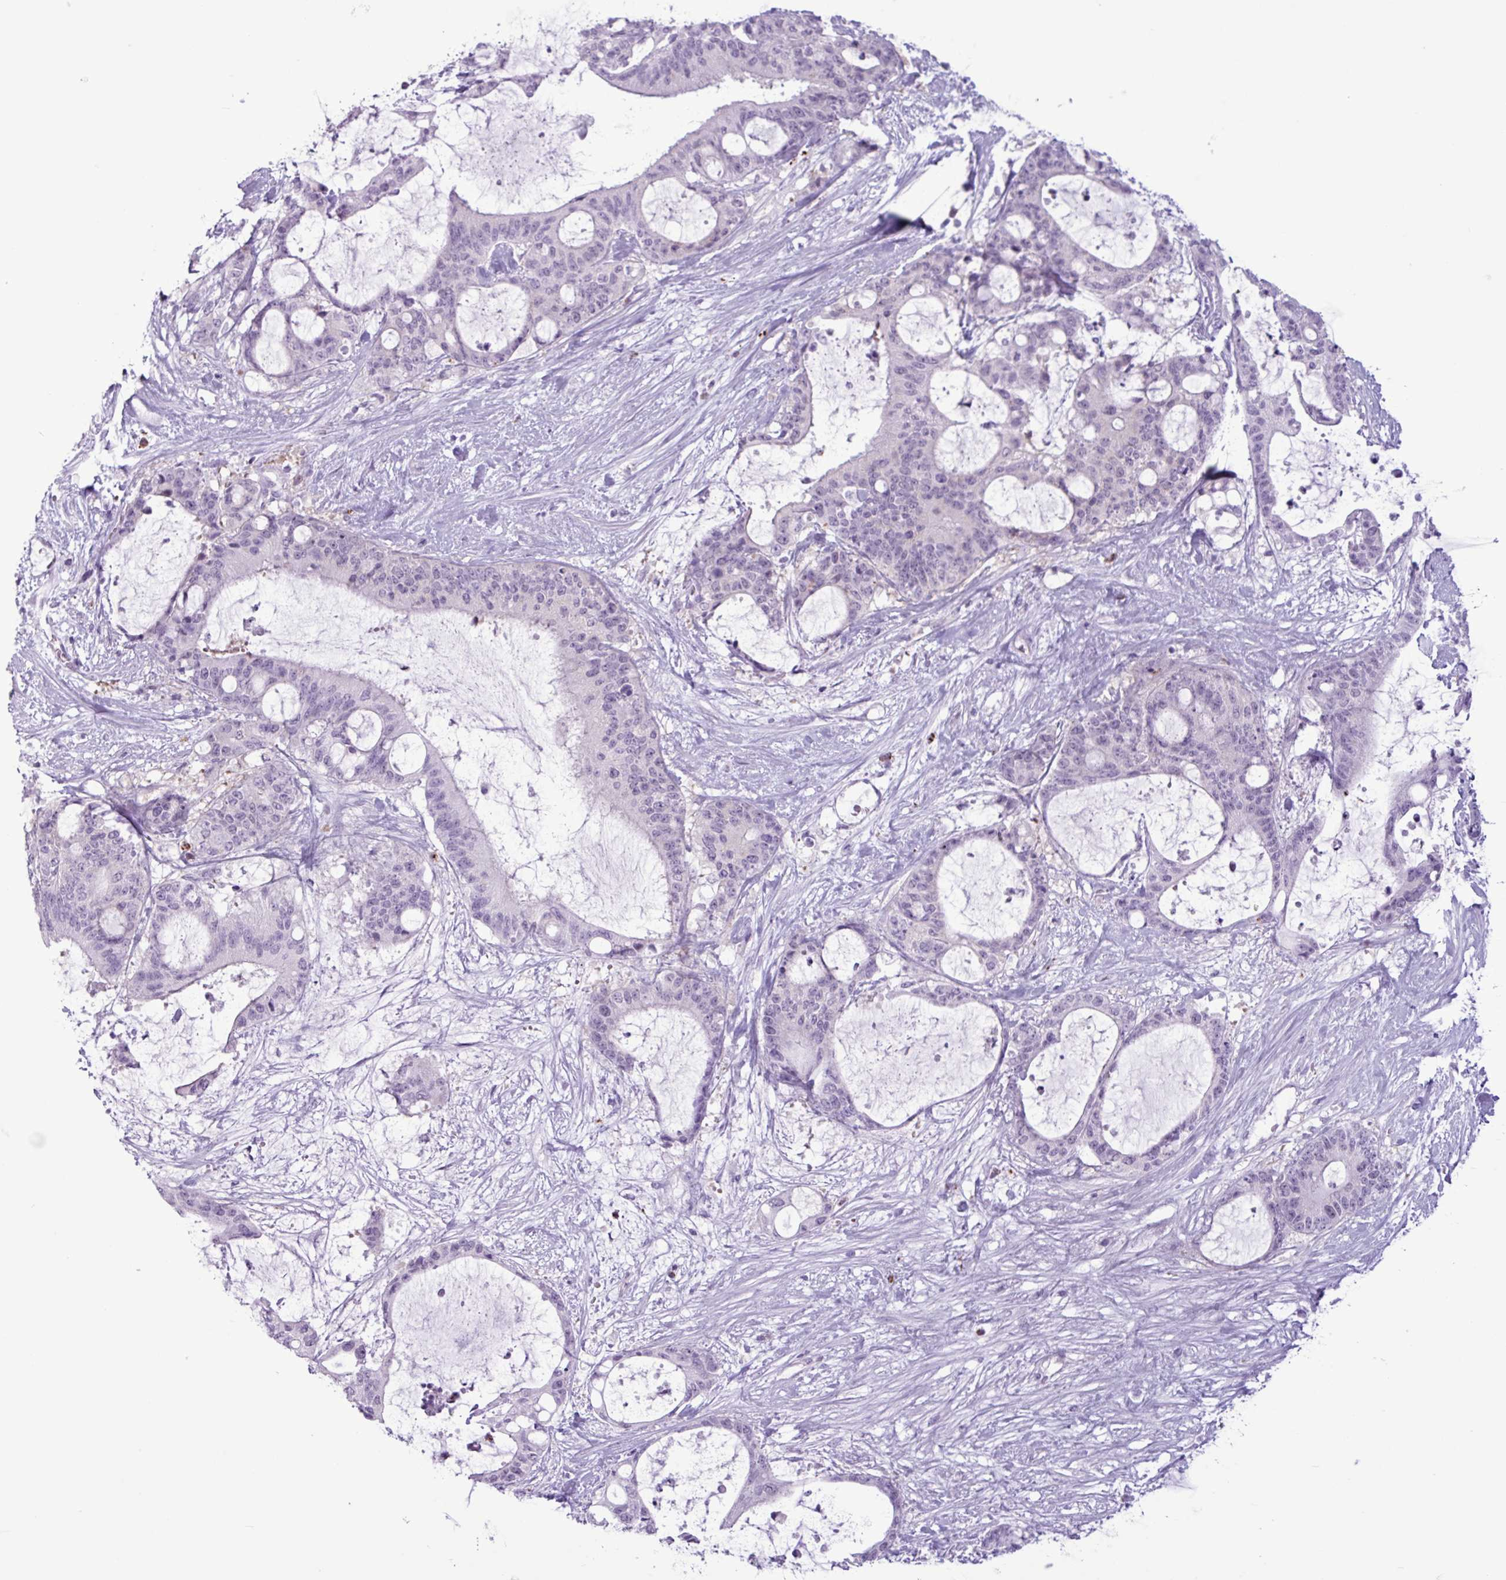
{"staining": {"intensity": "negative", "quantity": "none", "location": "none"}, "tissue": "liver cancer", "cell_type": "Tumor cells", "image_type": "cancer", "snomed": [{"axis": "morphology", "description": "Normal tissue, NOS"}, {"axis": "morphology", "description": "Cholangiocarcinoma"}, {"axis": "topography", "description": "Liver"}, {"axis": "topography", "description": "Peripheral nerve tissue"}], "caption": "The micrograph reveals no staining of tumor cells in cholangiocarcinoma (liver).", "gene": "TMEM178A", "patient": {"sex": "female", "age": 73}}